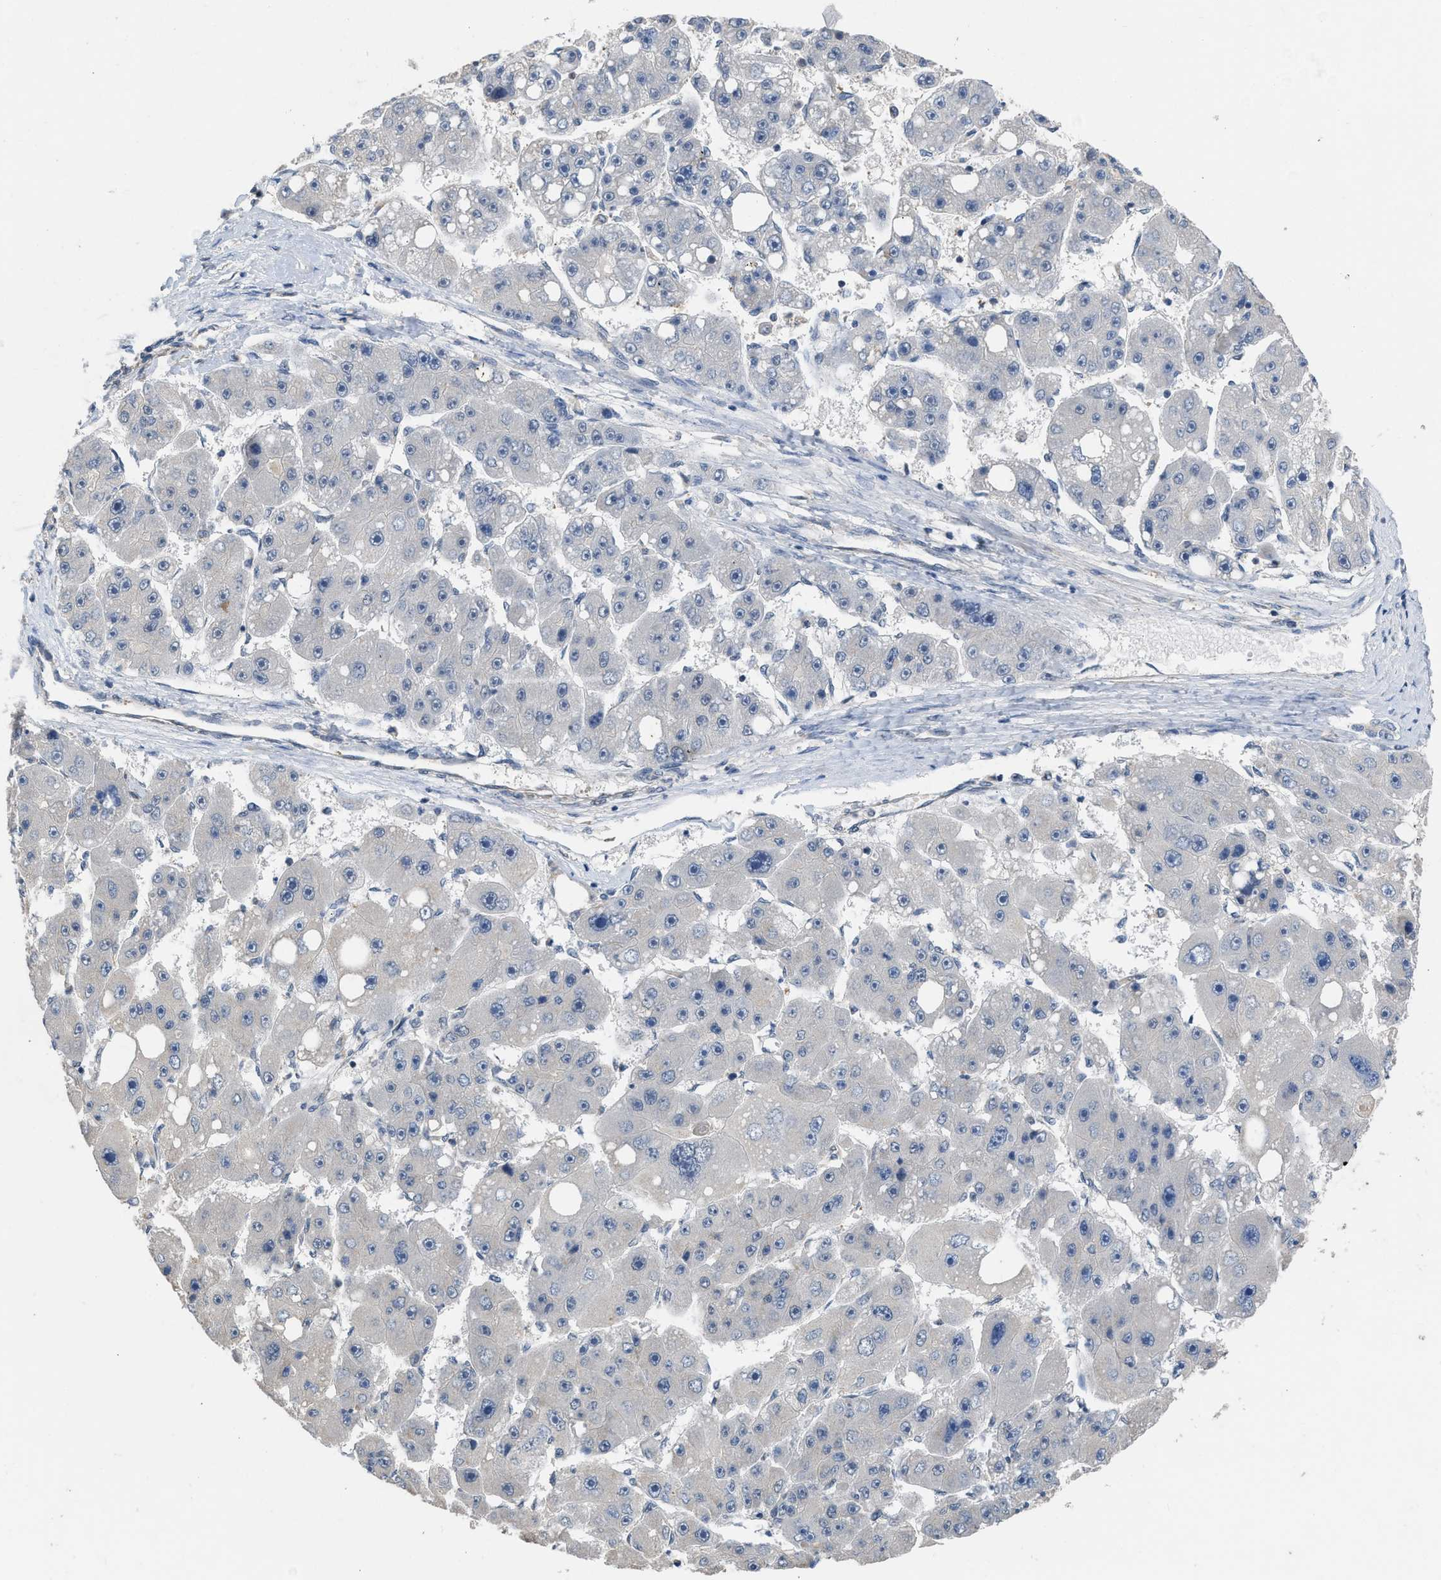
{"staining": {"intensity": "negative", "quantity": "none", "location": "none"}, "tissue": "liver cancer", "cell_type": "Tumor cells", "image_type": "cancer", "snomed": [{"axis": "morphology", "description": "Carcinoma, Hepatocellular, NOS"}, {"axis": "topography", "description": "Liver"}], "caption": "Tumor cells are negative for brown protein staining in liver cancer.", "gene": "TERF2IP", "patient": {"sex": "female", "age": 61}}